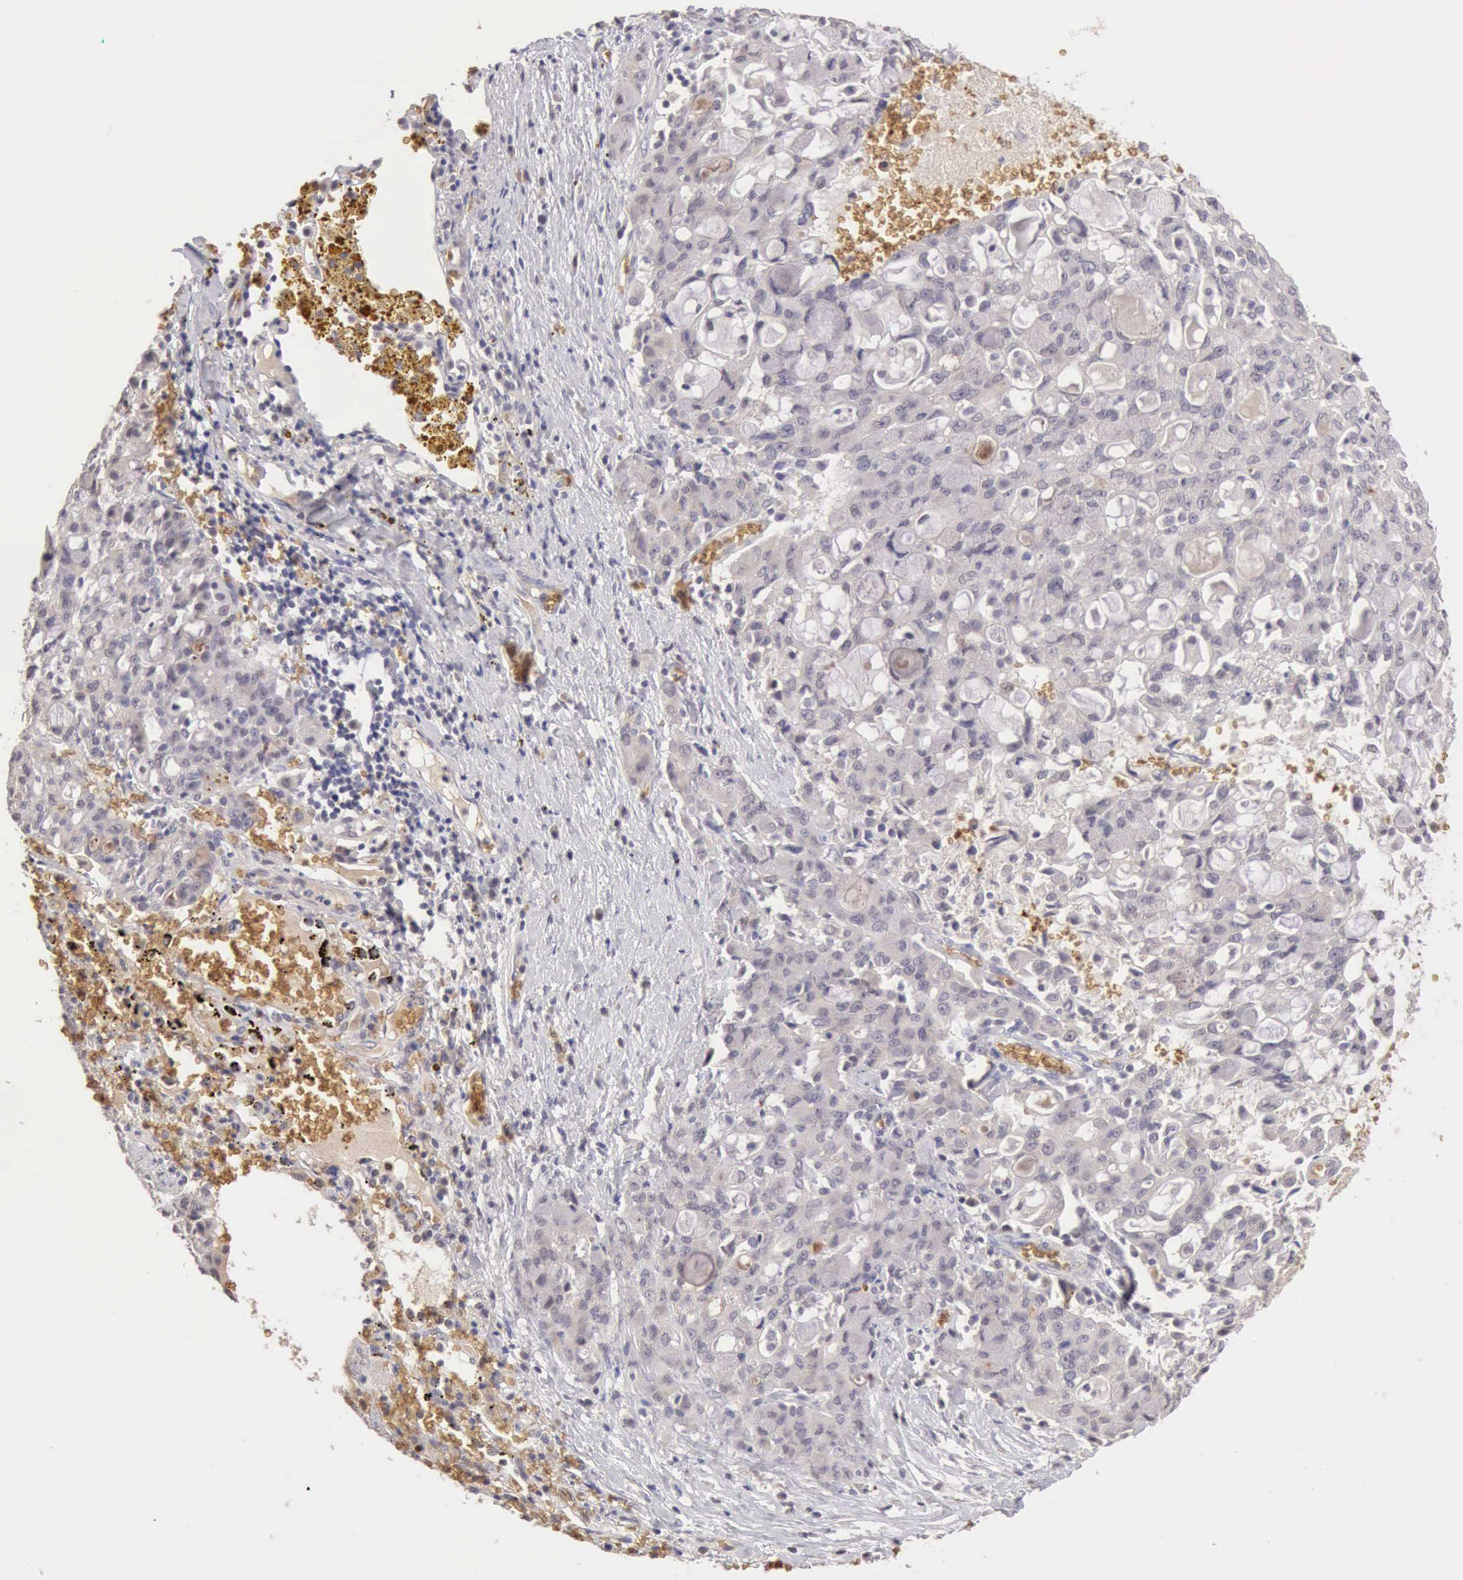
{"staining": {"intensity": "negative", "quantity": "none", "location": "none"}, "tissue": "lung cancer", "cell_type": "Tumor cells", "image_type": "cancer", "snomed": [{"axis": "morphology", "description": "Adenocarcinoma, NOS"}, {"axis": "topography", "description": "Lung"}], "caption": "Immunohistochemistry (IHC) photomicrograph of human lung cancer (adenocarcinoma) stained for a protein (brown), which shows no staining in tumor cells.", "gene": "CFI", "patient": {"sex": "female", "age": 44}}